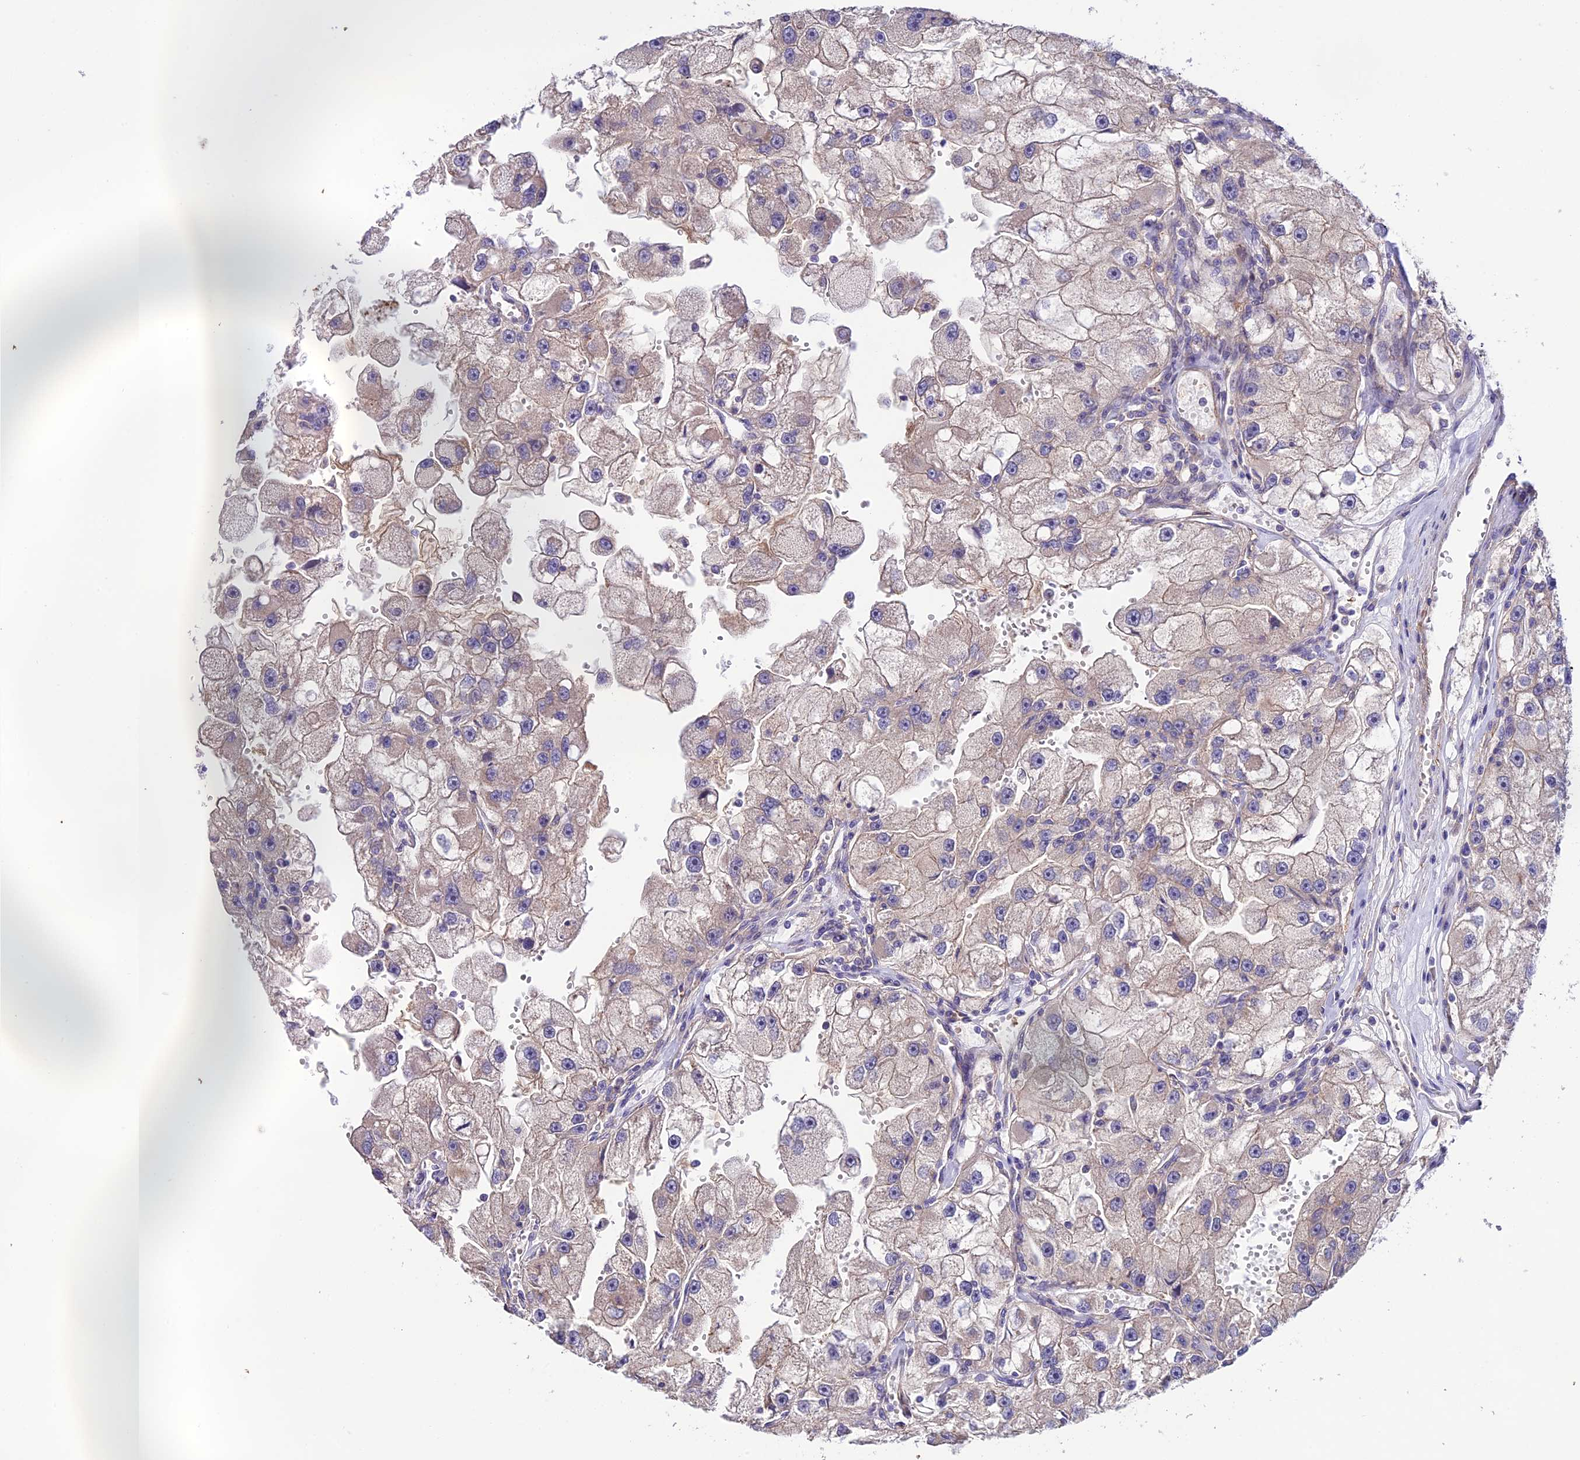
{"staining": {"intensity": "weak", "quantity": "<25%", "location": "cytoplasmic/membranous"}, "tissue": "renal cancer", "cell_type": "Tumor cells", "image_type": "cancer", "snomed": [{"axis": "morphology", "description": "Adenocarcinoma, NOS"}, {"axis": "topography", "description": "Kidney"}], "caption": "This micrograph is of adenocarcinoma (renal) stained with immunohistochemistry (IHC) to label a protein in brown with the nuclei are counter-stained blue. There is no staining in tumor cells.", "gene": "BRME1", "patient": {"sex": "male", "age": 63}}